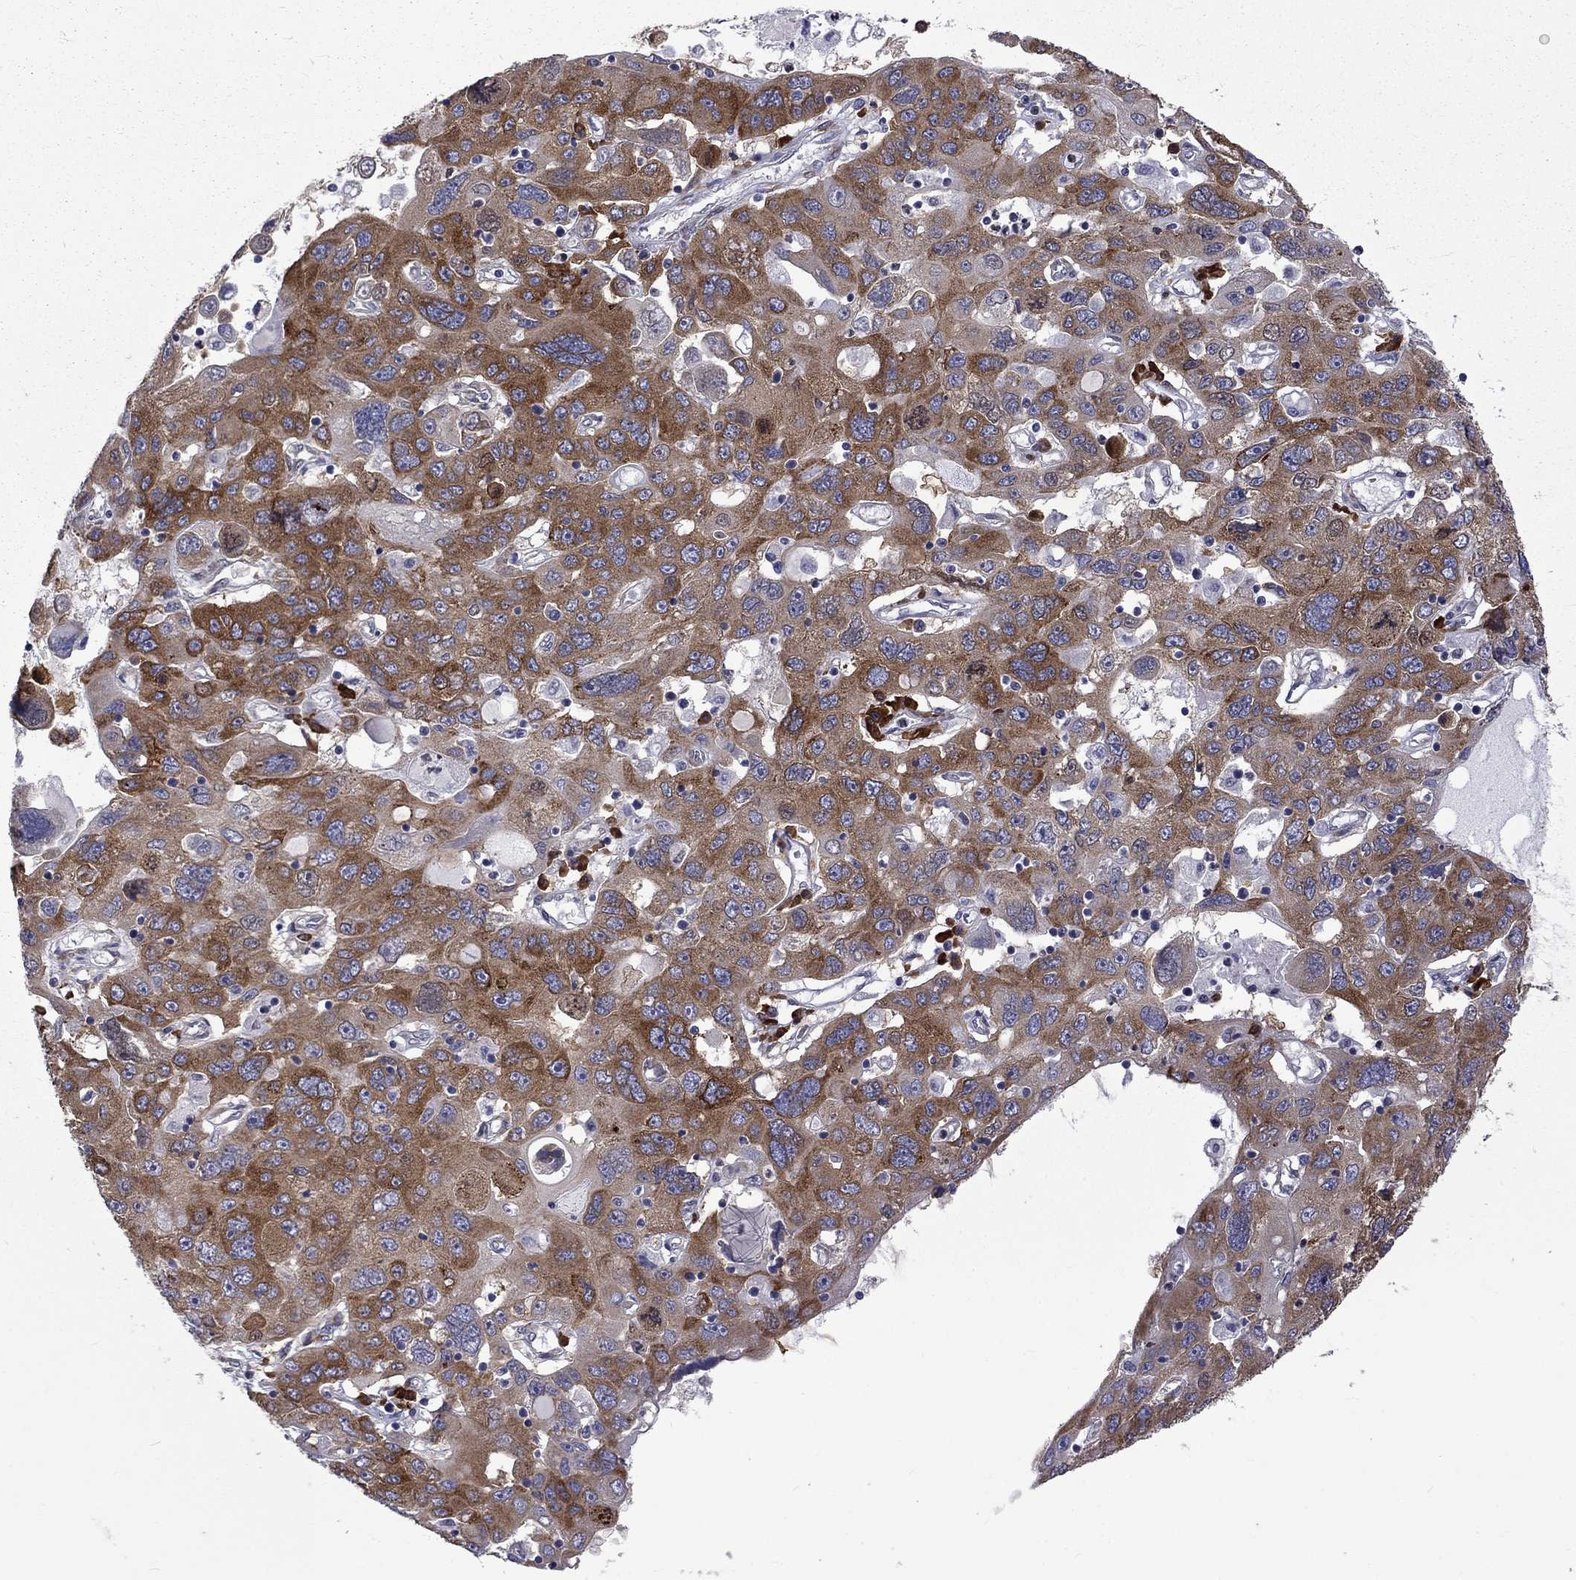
{"staining": {"intensity": "strong", "quantity": ">75%", "location": "cytoplasmic/membranous"}, "tissue": "stomach cancer", "cell_type": "Tumor cells", "image_type": "cancer", "snomed": [{"axis": "morphology", "description": "Adenocarcinoma, NOS"}, {"axis": "topography", "description": "Stomach"}], "caption": "This is a histology image of immunohistochemistry staining of stomach cancer (adenocarcinoma), which shows strong positivity in the cytoplasmic/membranous of tumor cells.", "gene": "PABPC4", "patient": {"sex": "male", "age": 56}}